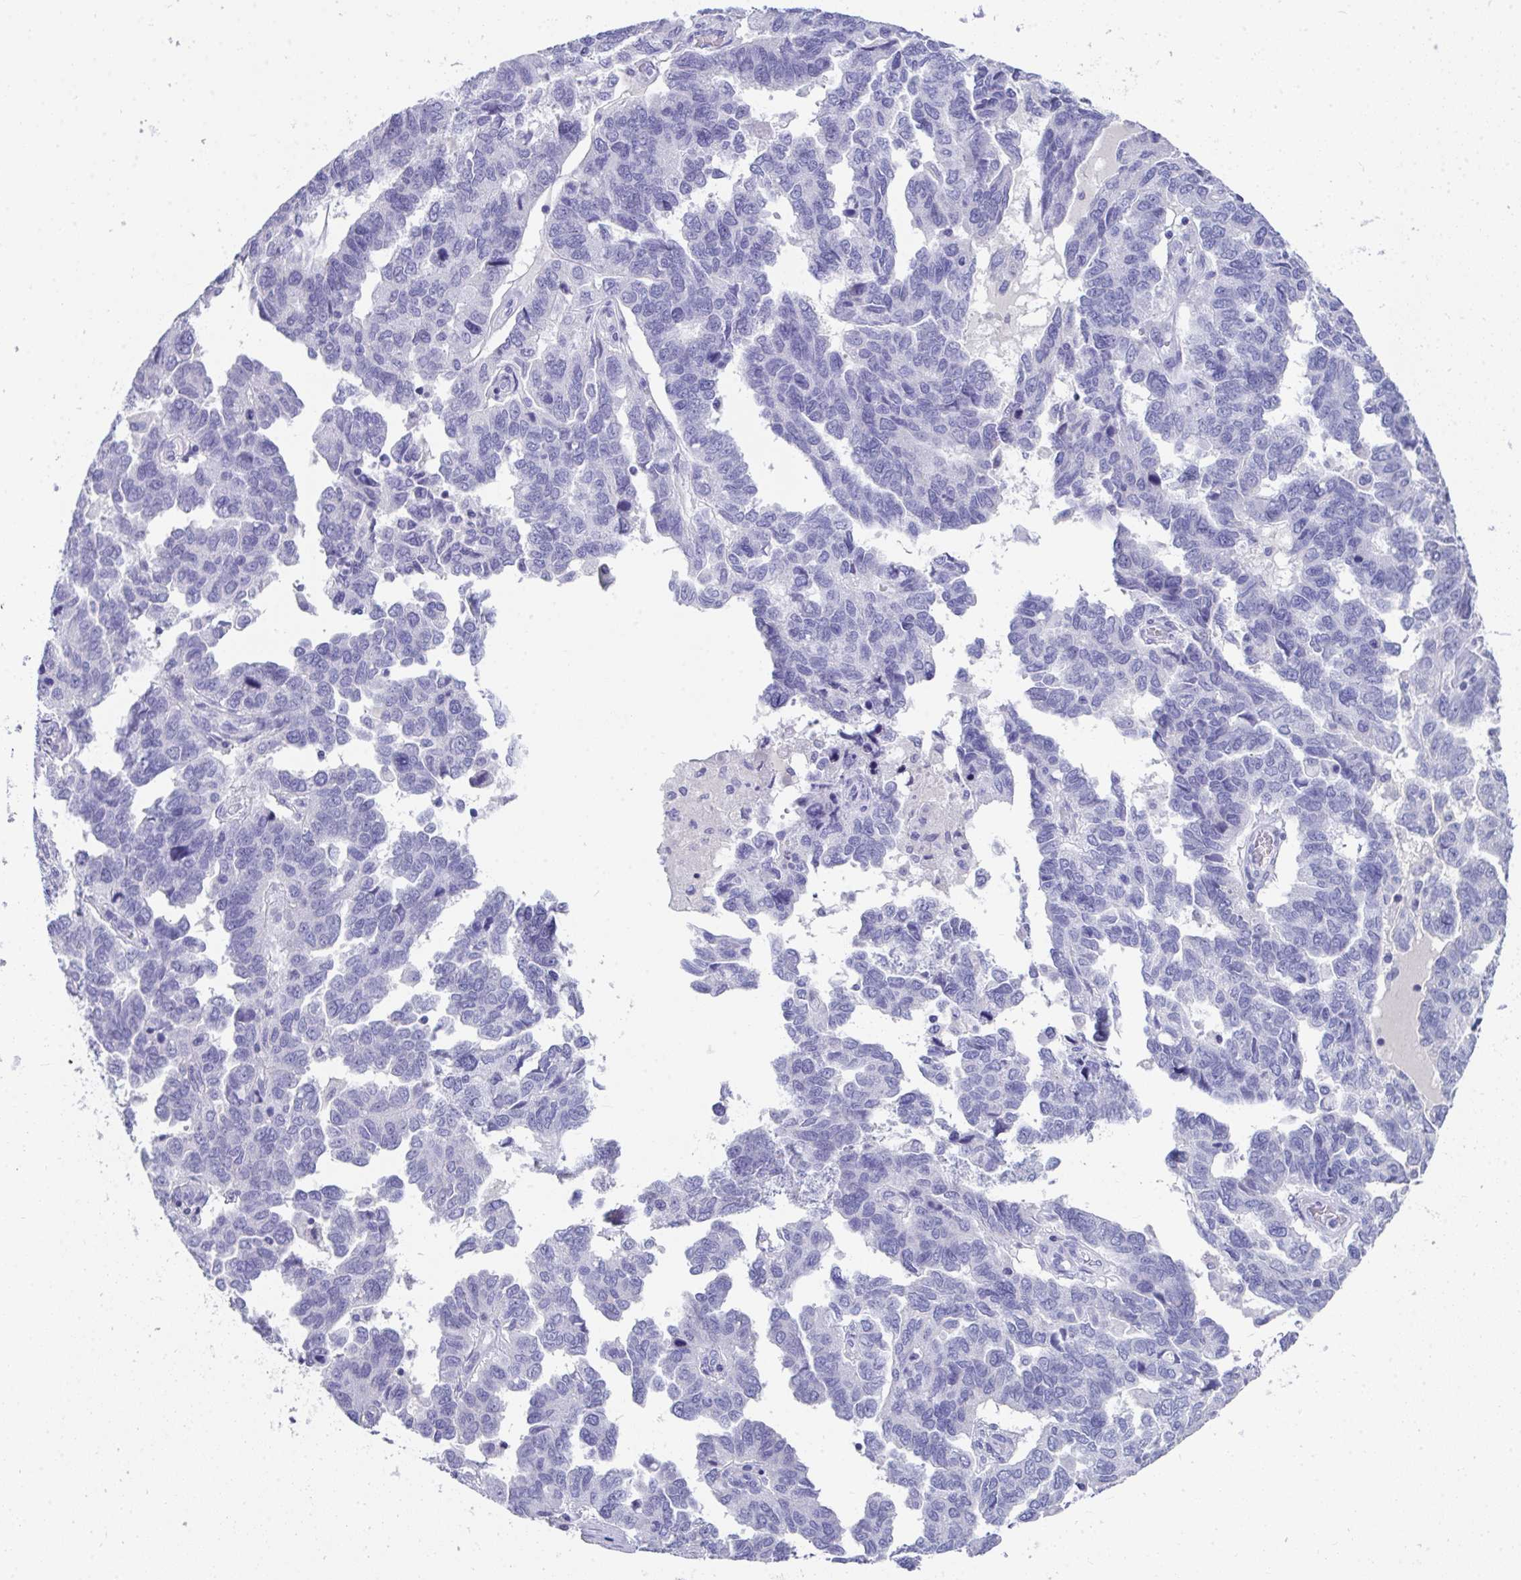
{"staining": {"intensity": "negative", "quantity": "none", "location": "none"}, "tissue": "ovarian cancer", "cell_type": "Tumor cells", "image_type": "cancer", "snomed": [{"axis": "morphology", "description": "Cystadenocarcinoma, serous, NOS"}, {"axis": "topography", "description": "Ovary"}], "caption": "An IHC micrograph of serous cystadenocarcinoma (ovarian) is shown. There is no staining in tumor cells of serous cystadenocarcinoma (ovarian).", "gene": "COA5", "patient": {"sex": "female", "age": 64}}